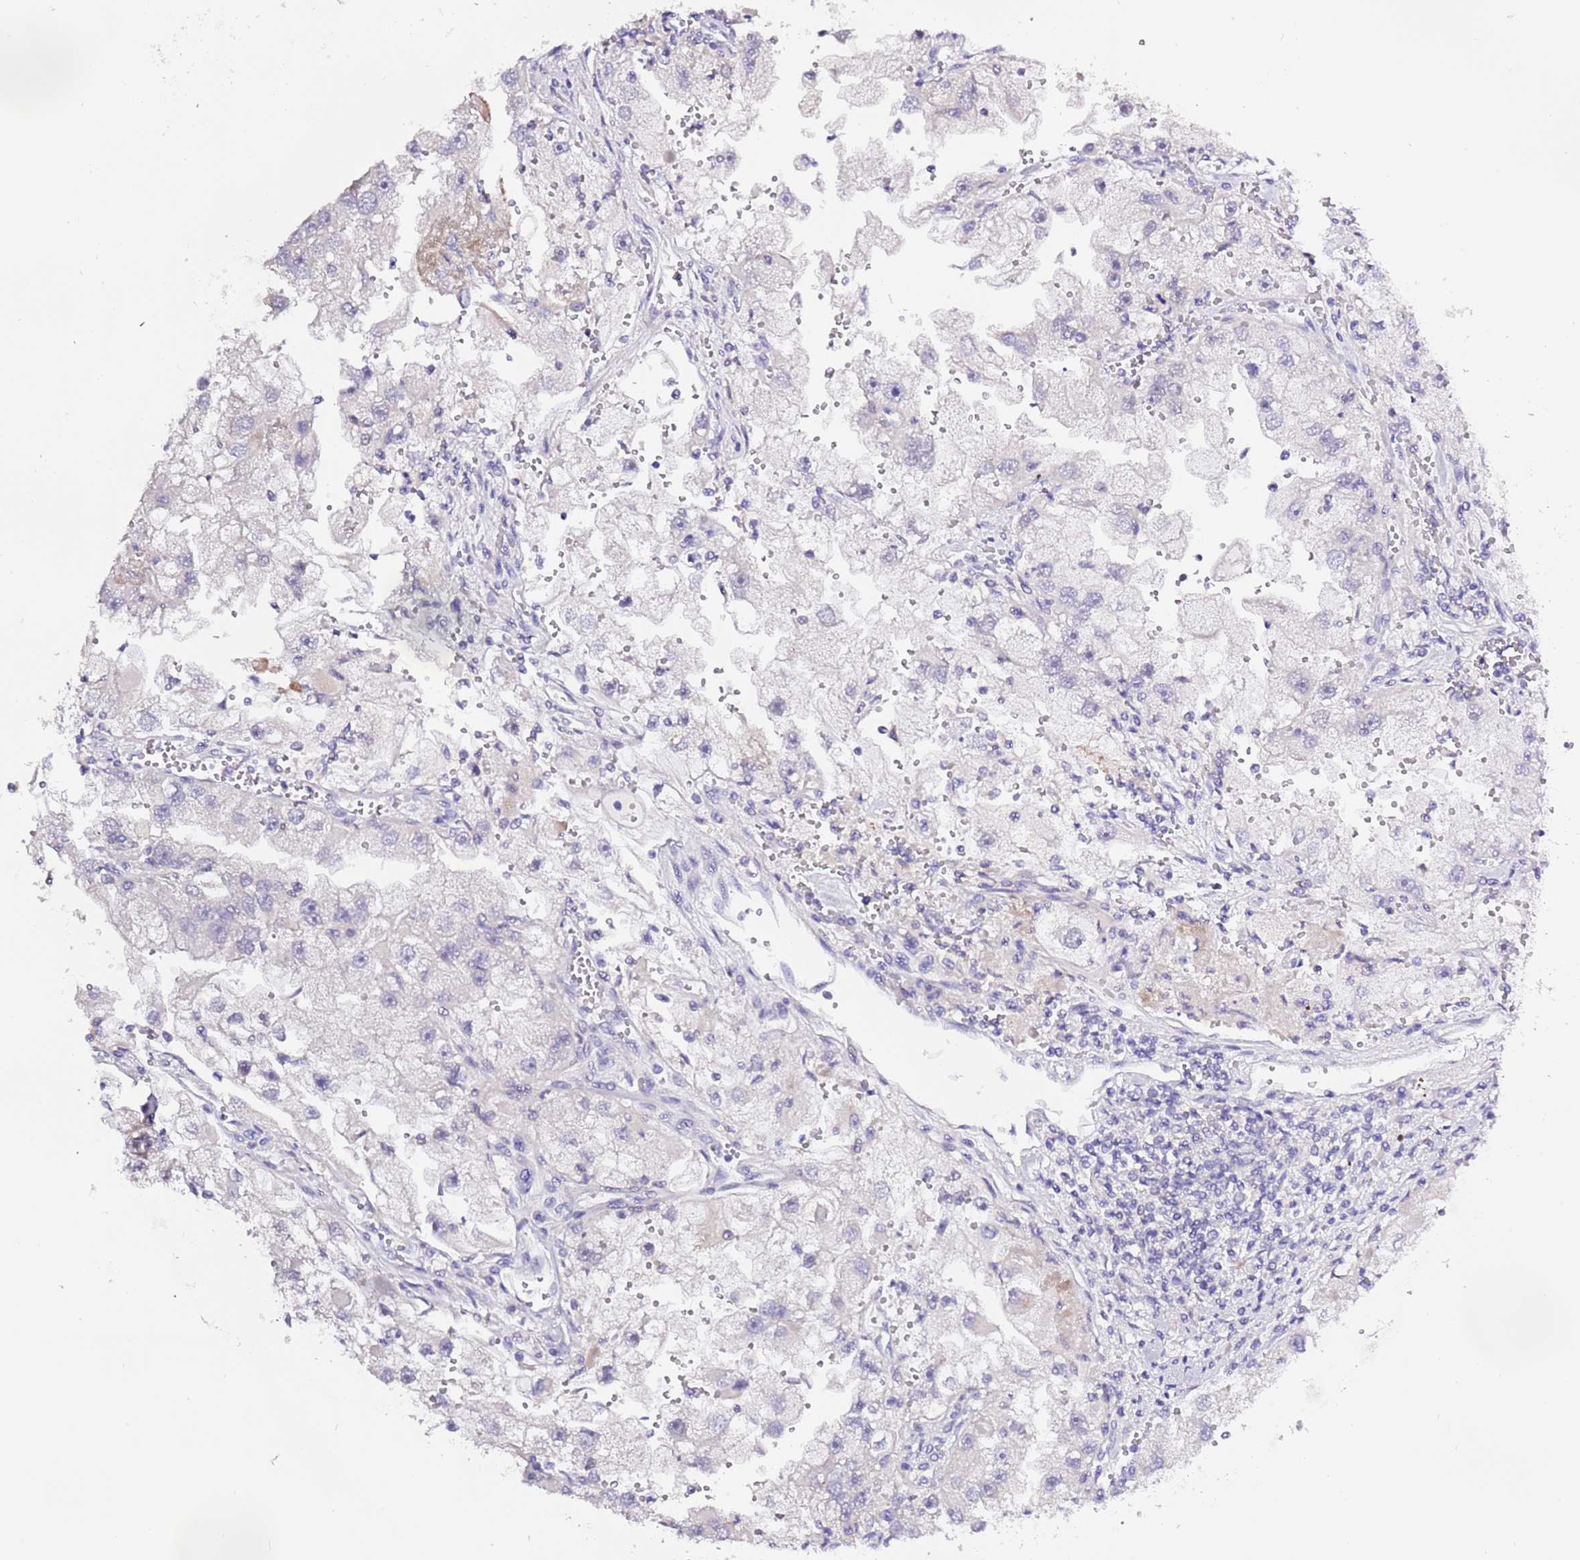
{"staining": {"intensity": "negative", "quantity": "none", "location": "none"}, "tissue": "renal cancer", "cell_type": "Tumor cells", "image_type": "cancer", "snomed": [{"axis": "morphology", "description": "Adenocarcinoma, NOS"}, {"axis": "topography", "description": "Kidney"}], "caption": "This is a photomicrograph of immunohistochemistry (IHC) staining of renal adenocarcinoma, which shows no staining in tumor cells. Brightfield microscopy of IHC stained with DAB (brown) and hematoxylin (blue), captured at high magnification.", "gene": "STIP1", "patient": {"sex": "male", "age": 63}}